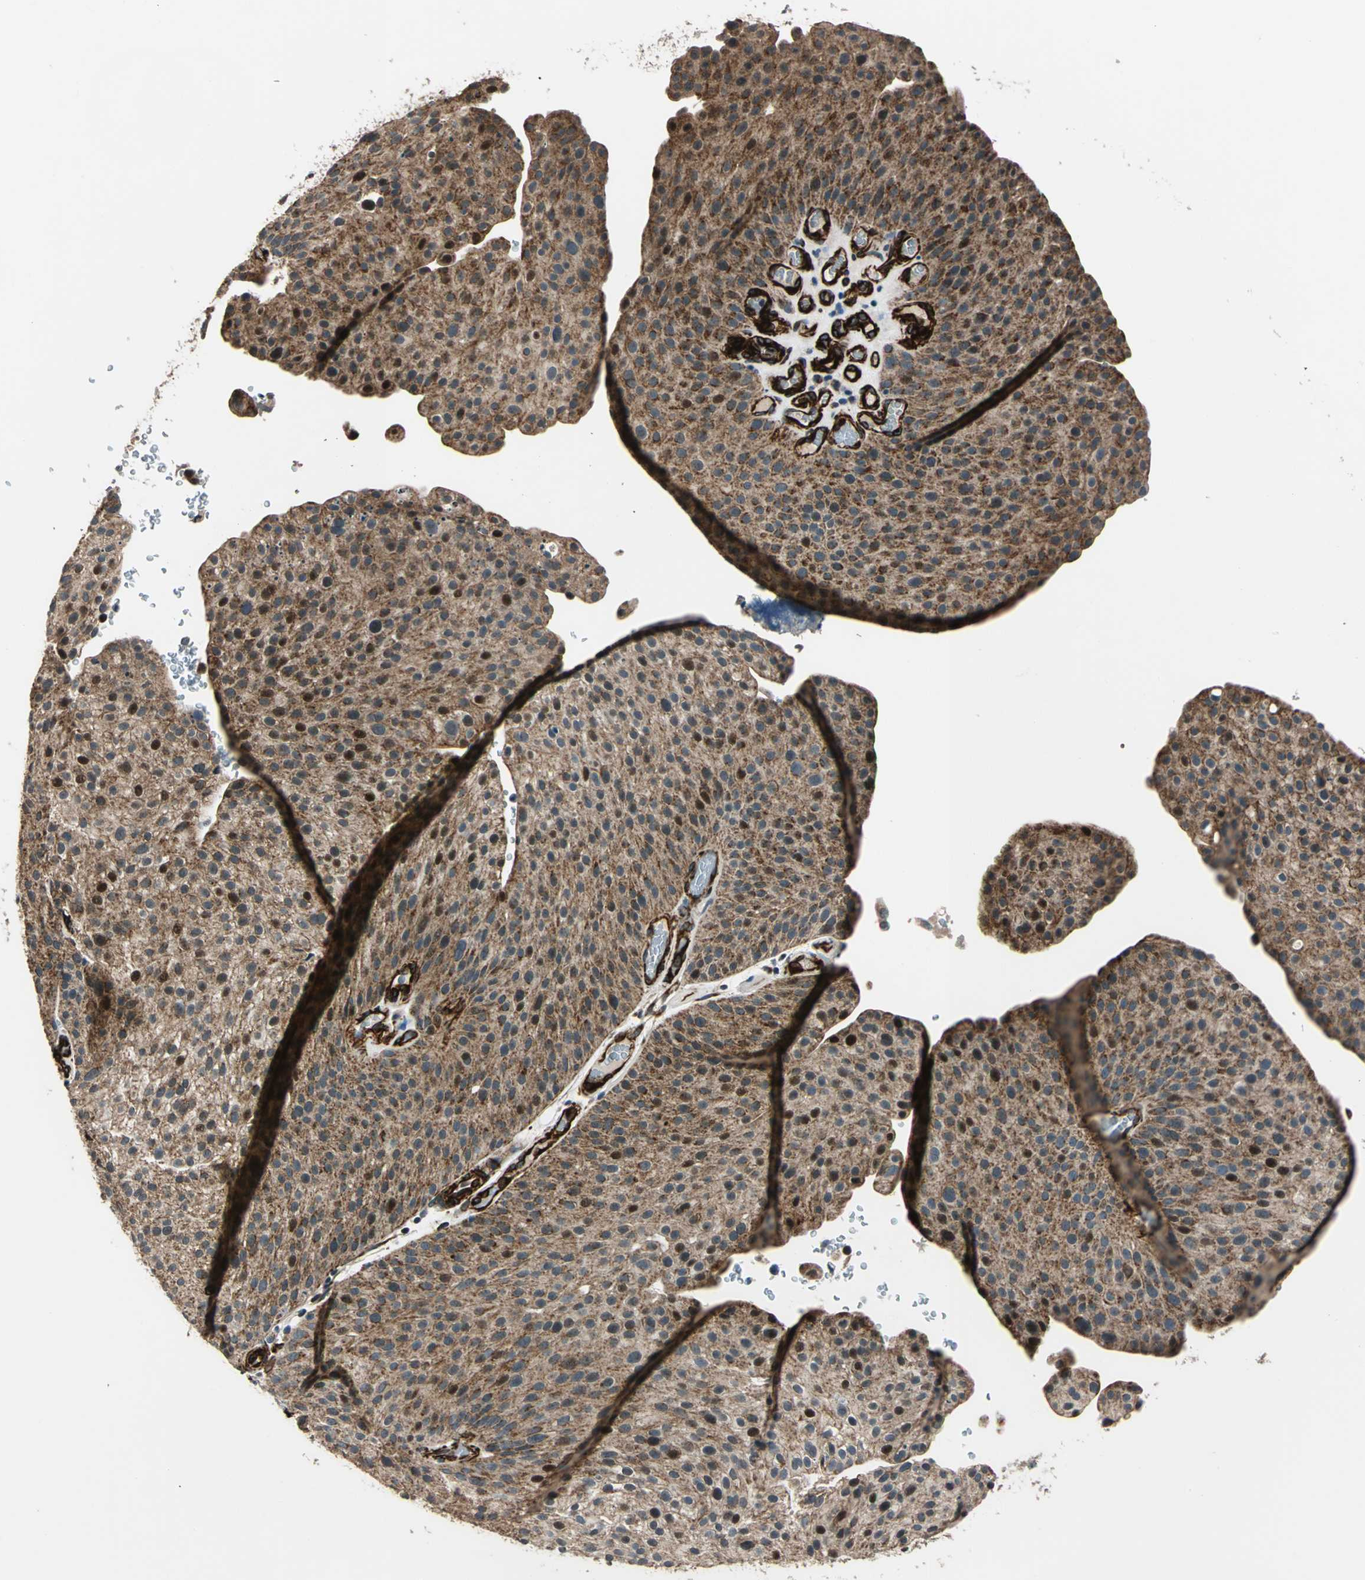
{"staining": {"intensity": "strong", "quantity": ">75%", "location": "cytoplasmic/membranous,nuclear"}, "tissue": "urothelial cancer", "cell_type": "Tumor cells", "image_type": "cancer", "snomed": [{"axis": "morphology", "description": "Urothelial carcinoma, Low grade"}, {"axis": "topography", "description": "Smooth muscle"}, {"axis": "topography", "description": "Urinary bladder"}], "caption": "A high amount of strong cytoplasmic/membranous and nuclear expression is appreciated in about >75% of tumor cells in low-grade urothelial carcinoma tissue.", "gene": "EXD2", "patient": {"sex": "male", "age": 60}}